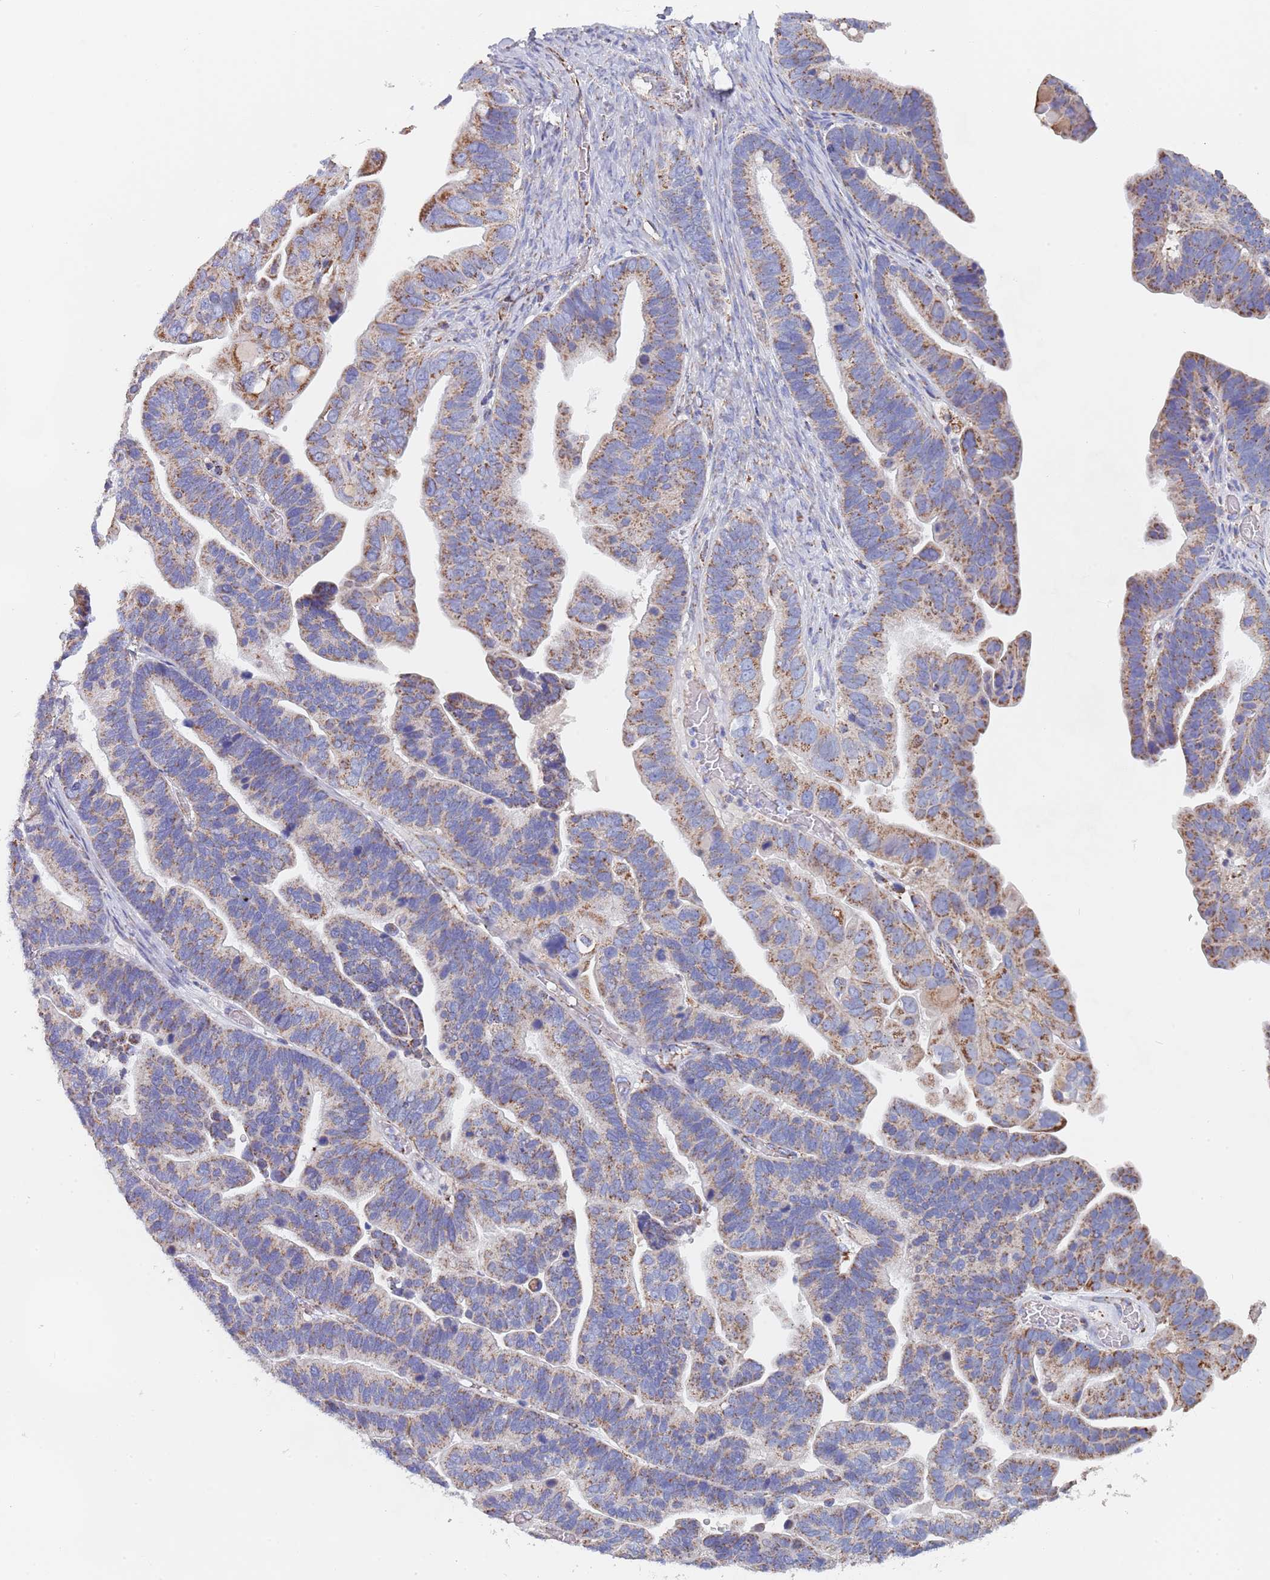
{"staining": {"intensity": "moderate", "quantity": ">75%", "location": "cytoplasmic/membranous"}, "tissue": "ovarian cancer", "cell_type": "Tumor cells", "image_type": "cancer", "snomed": [{"axis": "morphology", "description": "Cystadenocarcinoma, serous, NOS"}, {"axis": "topography", "description": "Ovary"}], "caption": "Tumor cells show medium levels of moderate cytoplasmic/membranous positivity in about >75% of cells in ovarian serous cystadenocarcinoma.", "gene": "PGP", "patient": {"sex": "female", "age": 56}}